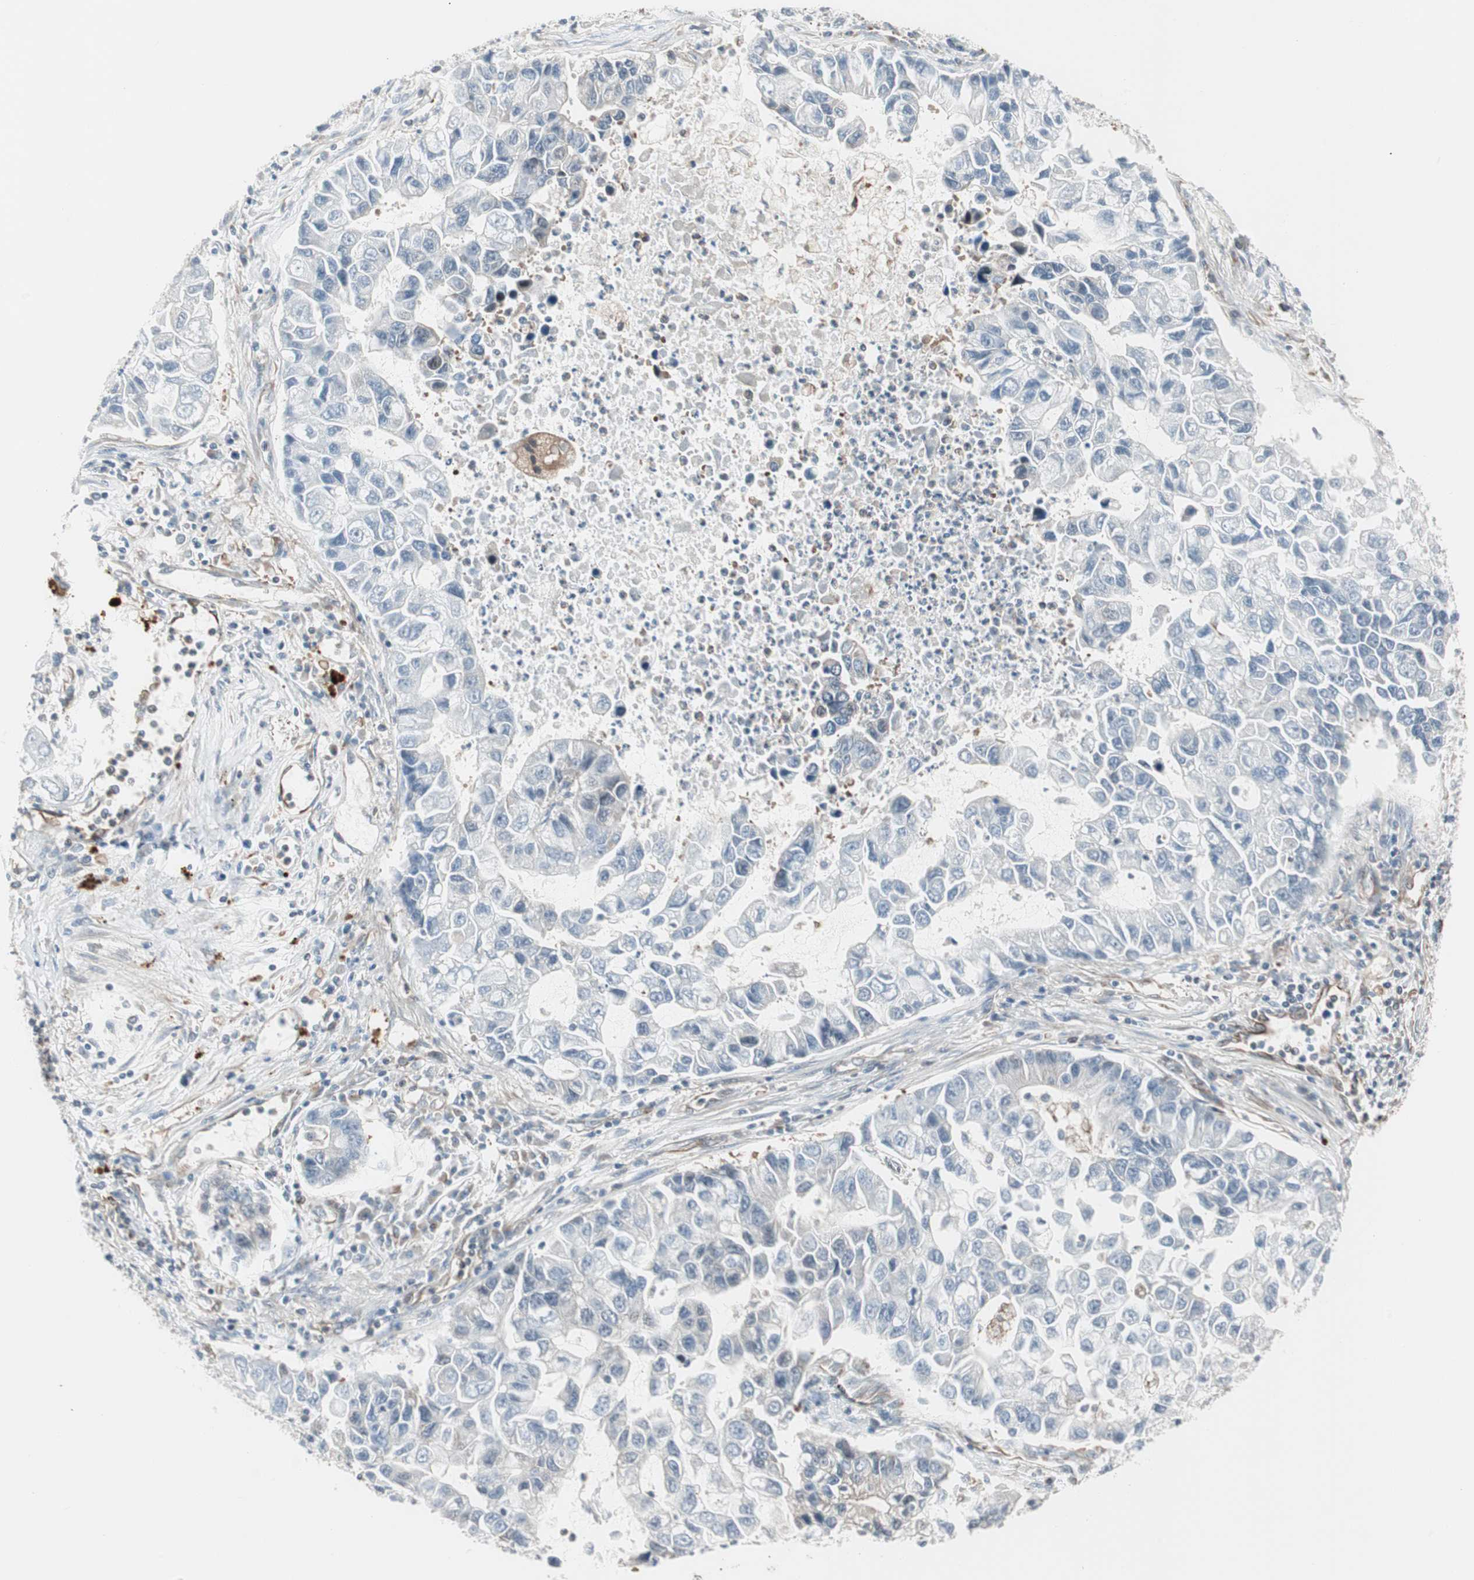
{"staining": {"intensity": "negative", "quantity": "none", "location": "none"}, "tissue": "lung cancer", "cell_type": "Tumor cells", "image_type": "cancer", "snomed": [{"axis": "morphology", "description": "Adenocarcinoma, NOS"}, {"axis": "topography", "description": "Lung"}], "caption": "The photomicrograph displays no staining of tumor cells in lung cancer (adenocarcinoma).", "gene": "MAD2L2", "patient": {"sex": "female", "age": 51}}